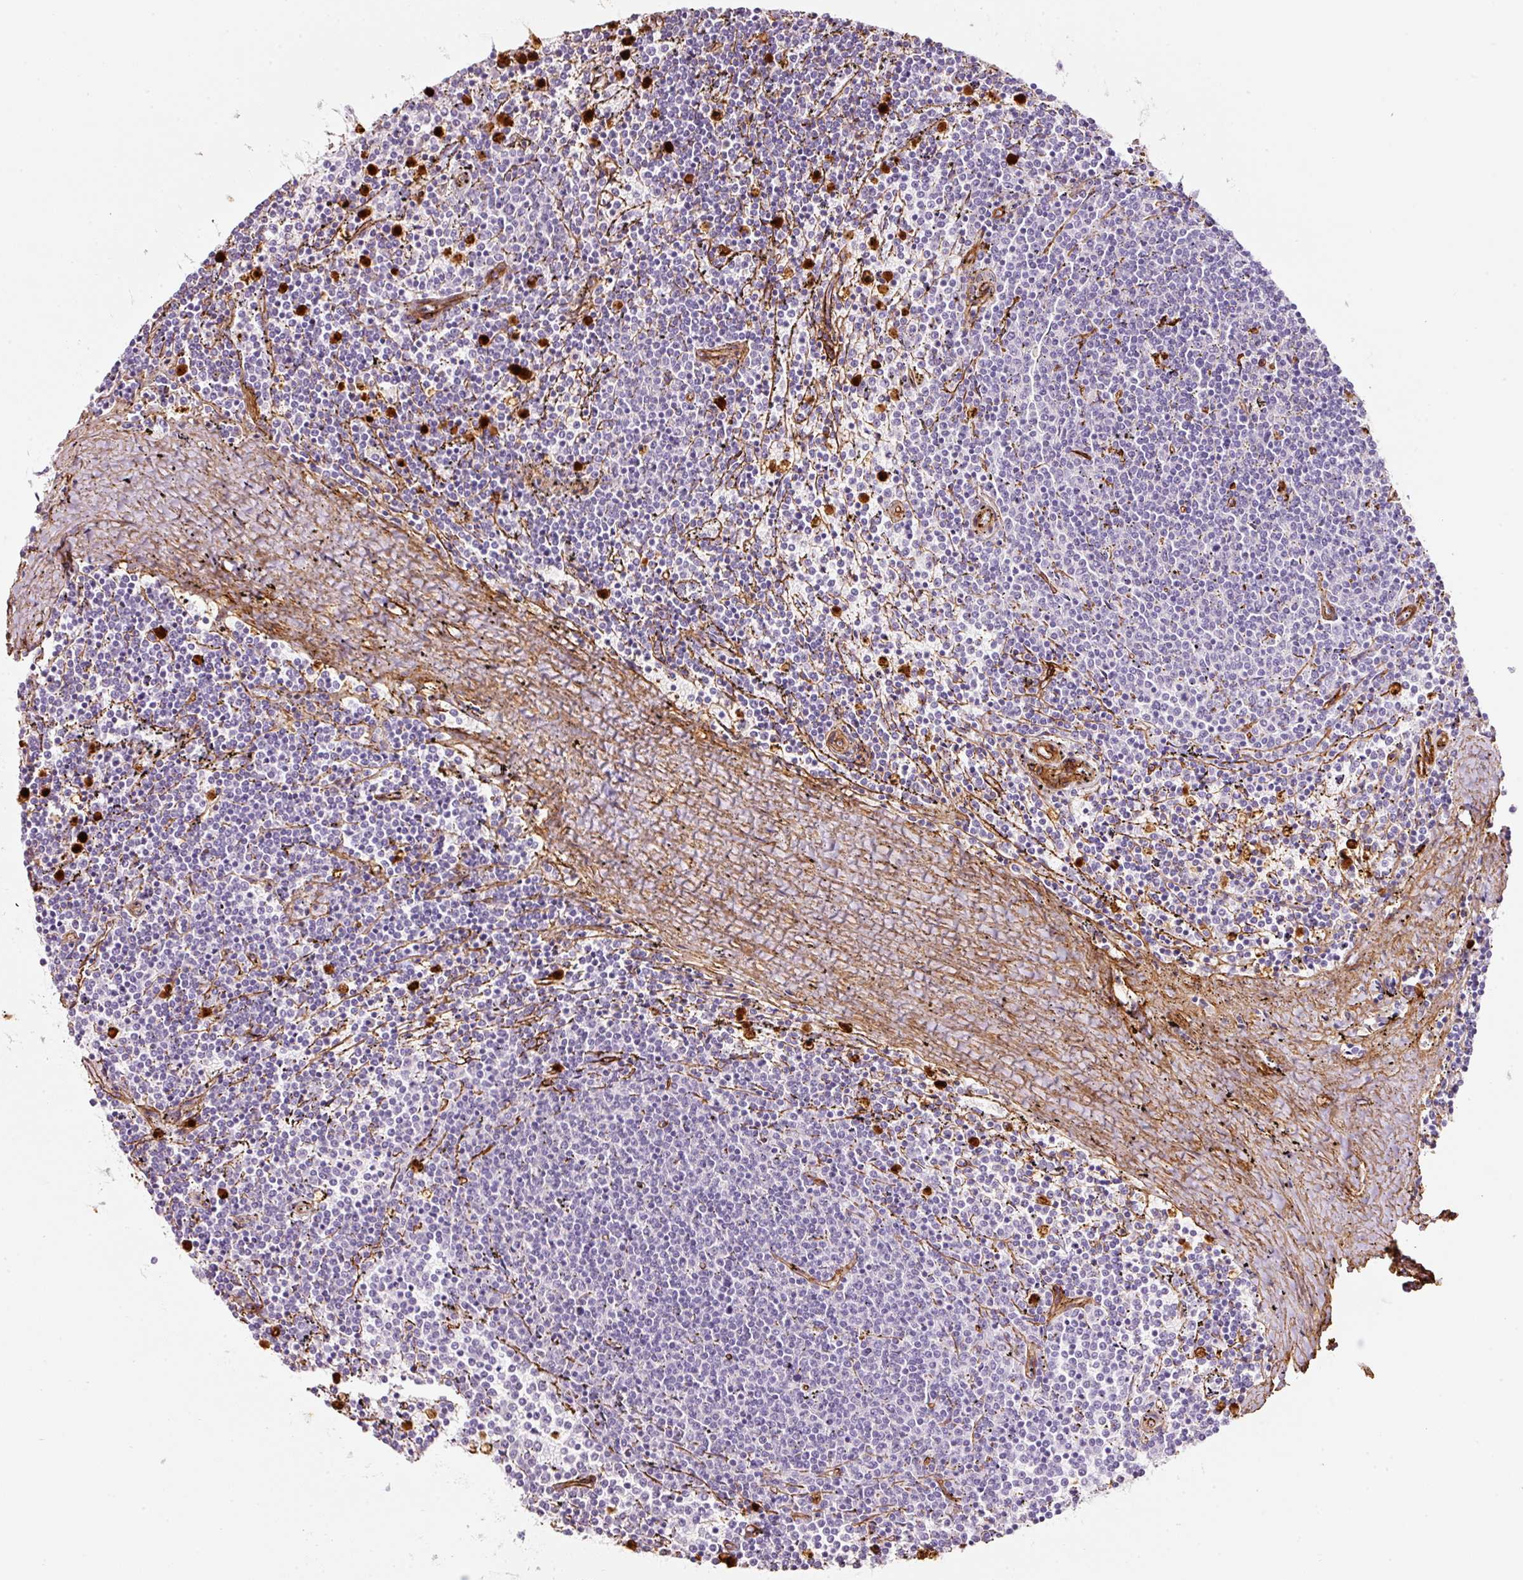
{"staining": {"intensity": "negative", "quantity": "none", "location": "none"}, "tissue": "lymphoma", "cell_type": "Tumor cells", "image_type": "cancer", "snomed": [{"axis": "morphology", "description": "Malignant lymphoma, non-Hodgkin's type, Low grade"}, {"axis": "topography", "description": "Spleen"}], "caption": "Tumor cells show no significant protein positivity in lymphoma. (Brightfield microscopy of DAB (3,3'-diaminobenzidine) immunohistochemistry (IHC) at high magnification).", "gene": "LOXL4", "patient": {"sex": "female", "age": 50}}